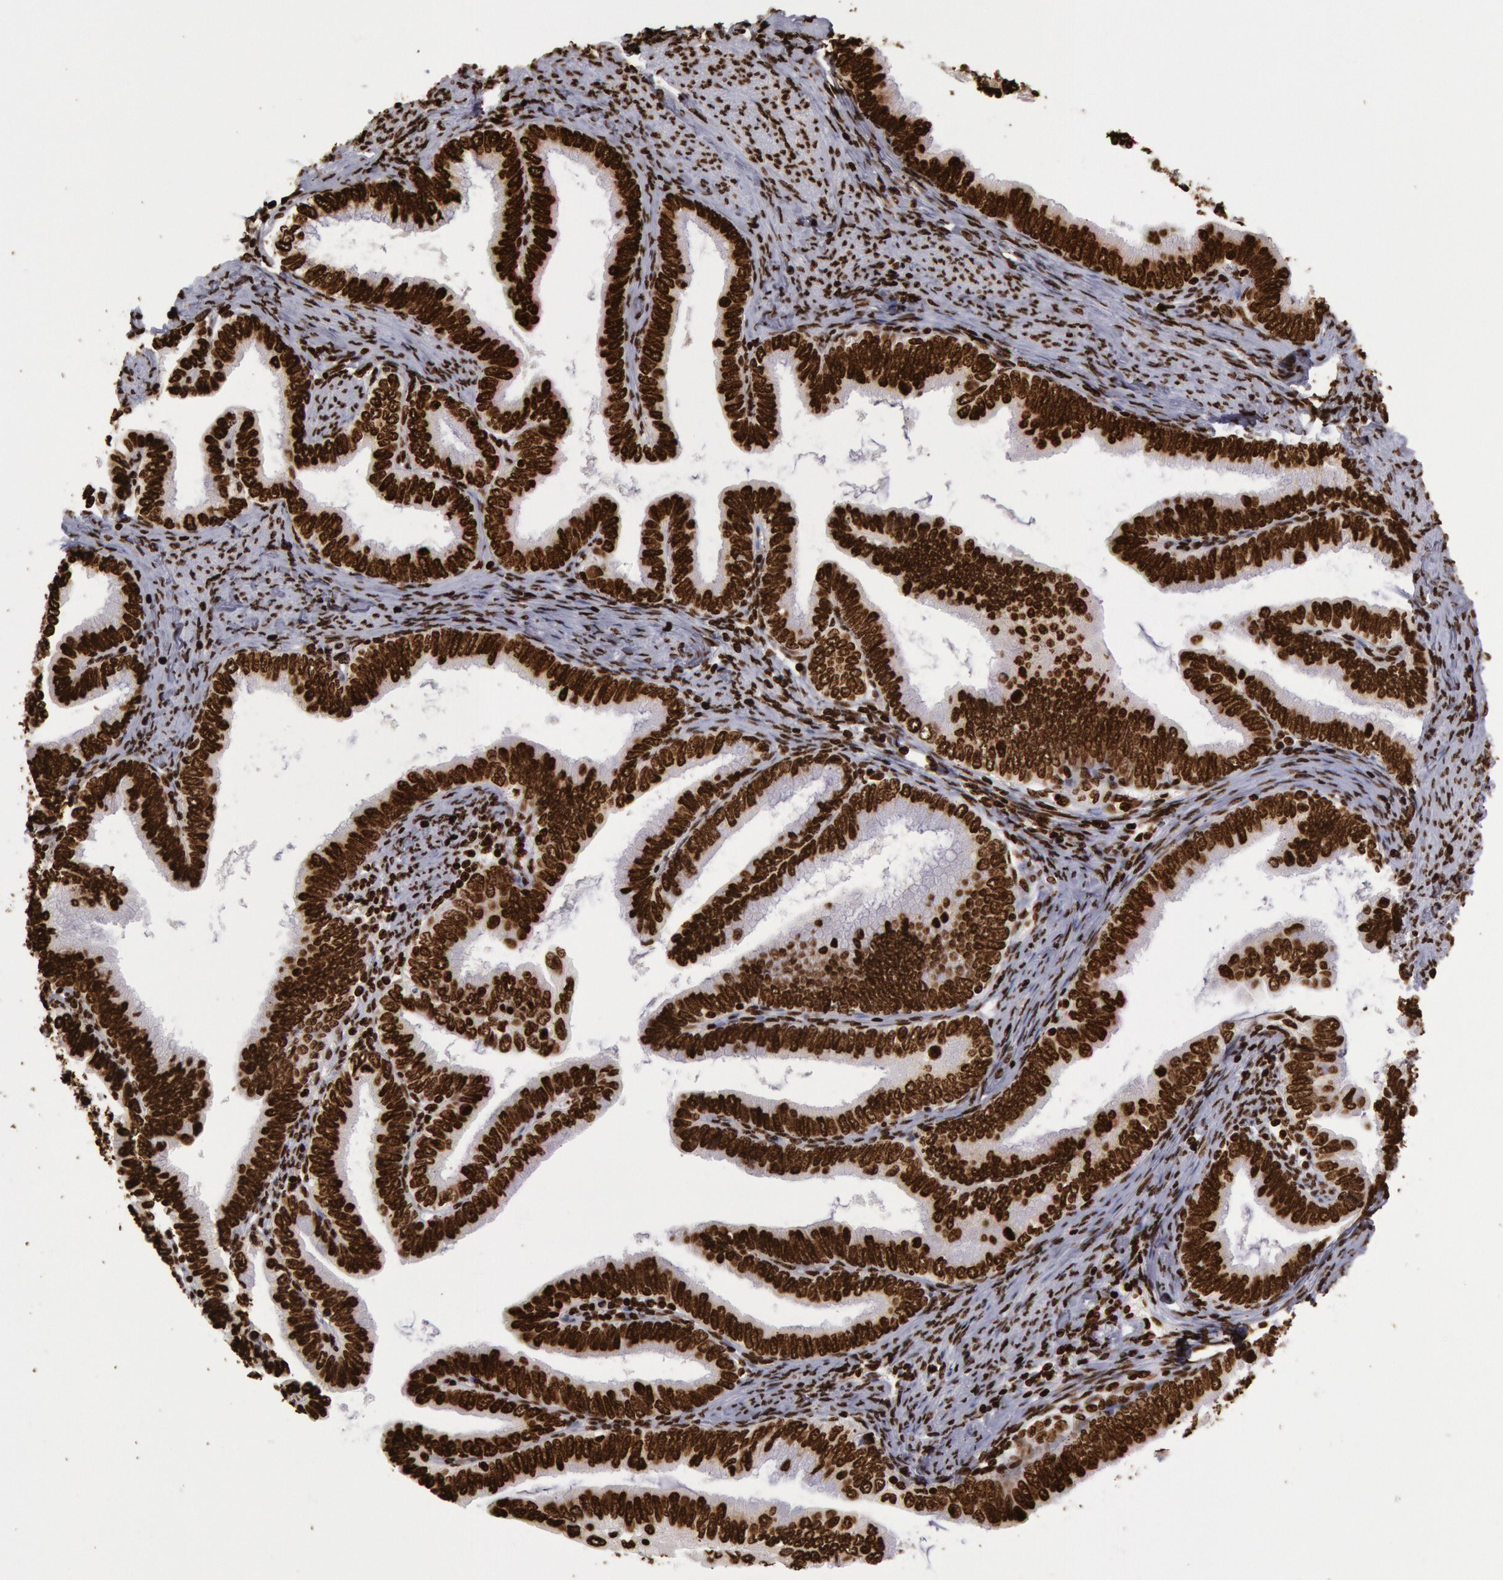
{"staining": {"intensity": "strong", "quantity": ">75%", "location": "nuclear"}, "tissue": "cervical cancer", "cell_type": "Tumor cells", "image_type": "cancer", "snomed": [{"axis": "morphology", "description": "Adenocarcinoma, NOS"}, {"axis": "topography", "description": "Cervix"}], "caption": "Protein expression analysis of human cervical cancer (adenocarcinoma) reveals strong nuclear expression in about >75% of tumor cells.", "gene": "H3-4", "patient": {"sex": "female", "age": 49}}